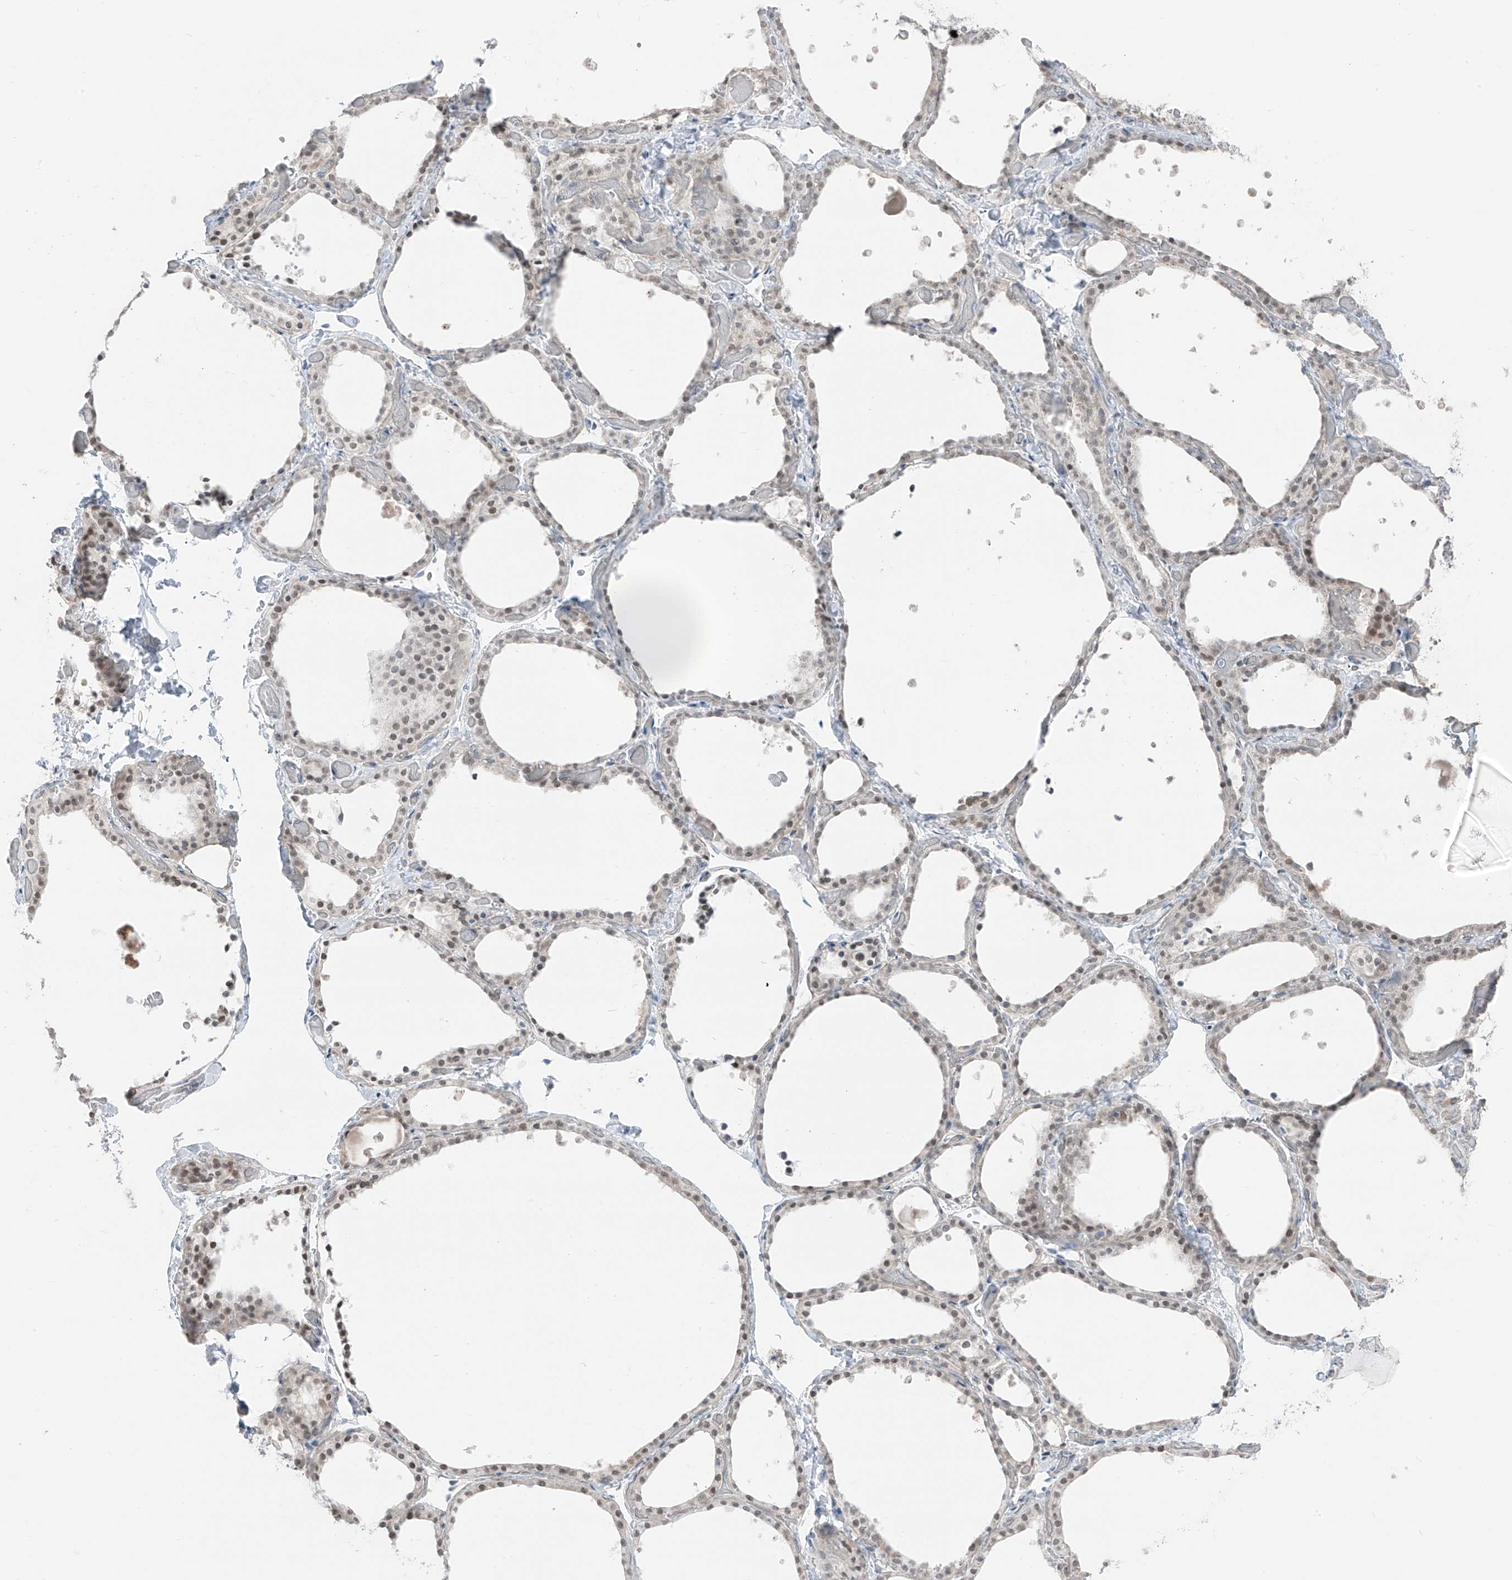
{"staining": {"intensity": "moderate", "quantity": ">75%", "location": "nuclear"}, "tissue": "thyroid gland", "cell_type": "Glandular cells", "image_type": "normal", "snomed": [{"axis": "morphology", "description": "Normal tissue, NOS"}, {"axis": "topography", "description": "Thyroid gland"}], "caption": "The photomicrograph reveals a brown stain indicating the presence of a protein in the nuclear of glandular cells in thyroid gland. The staining was performed using DAB (3,3'-diaminobenzidine) to visualize the protein expression in brown, while the nuclei were stained in blue with hematoxylin (Magnification: 20x).", "gene": "PRDM6", "patient": {"sex": "female", "age": 44}}